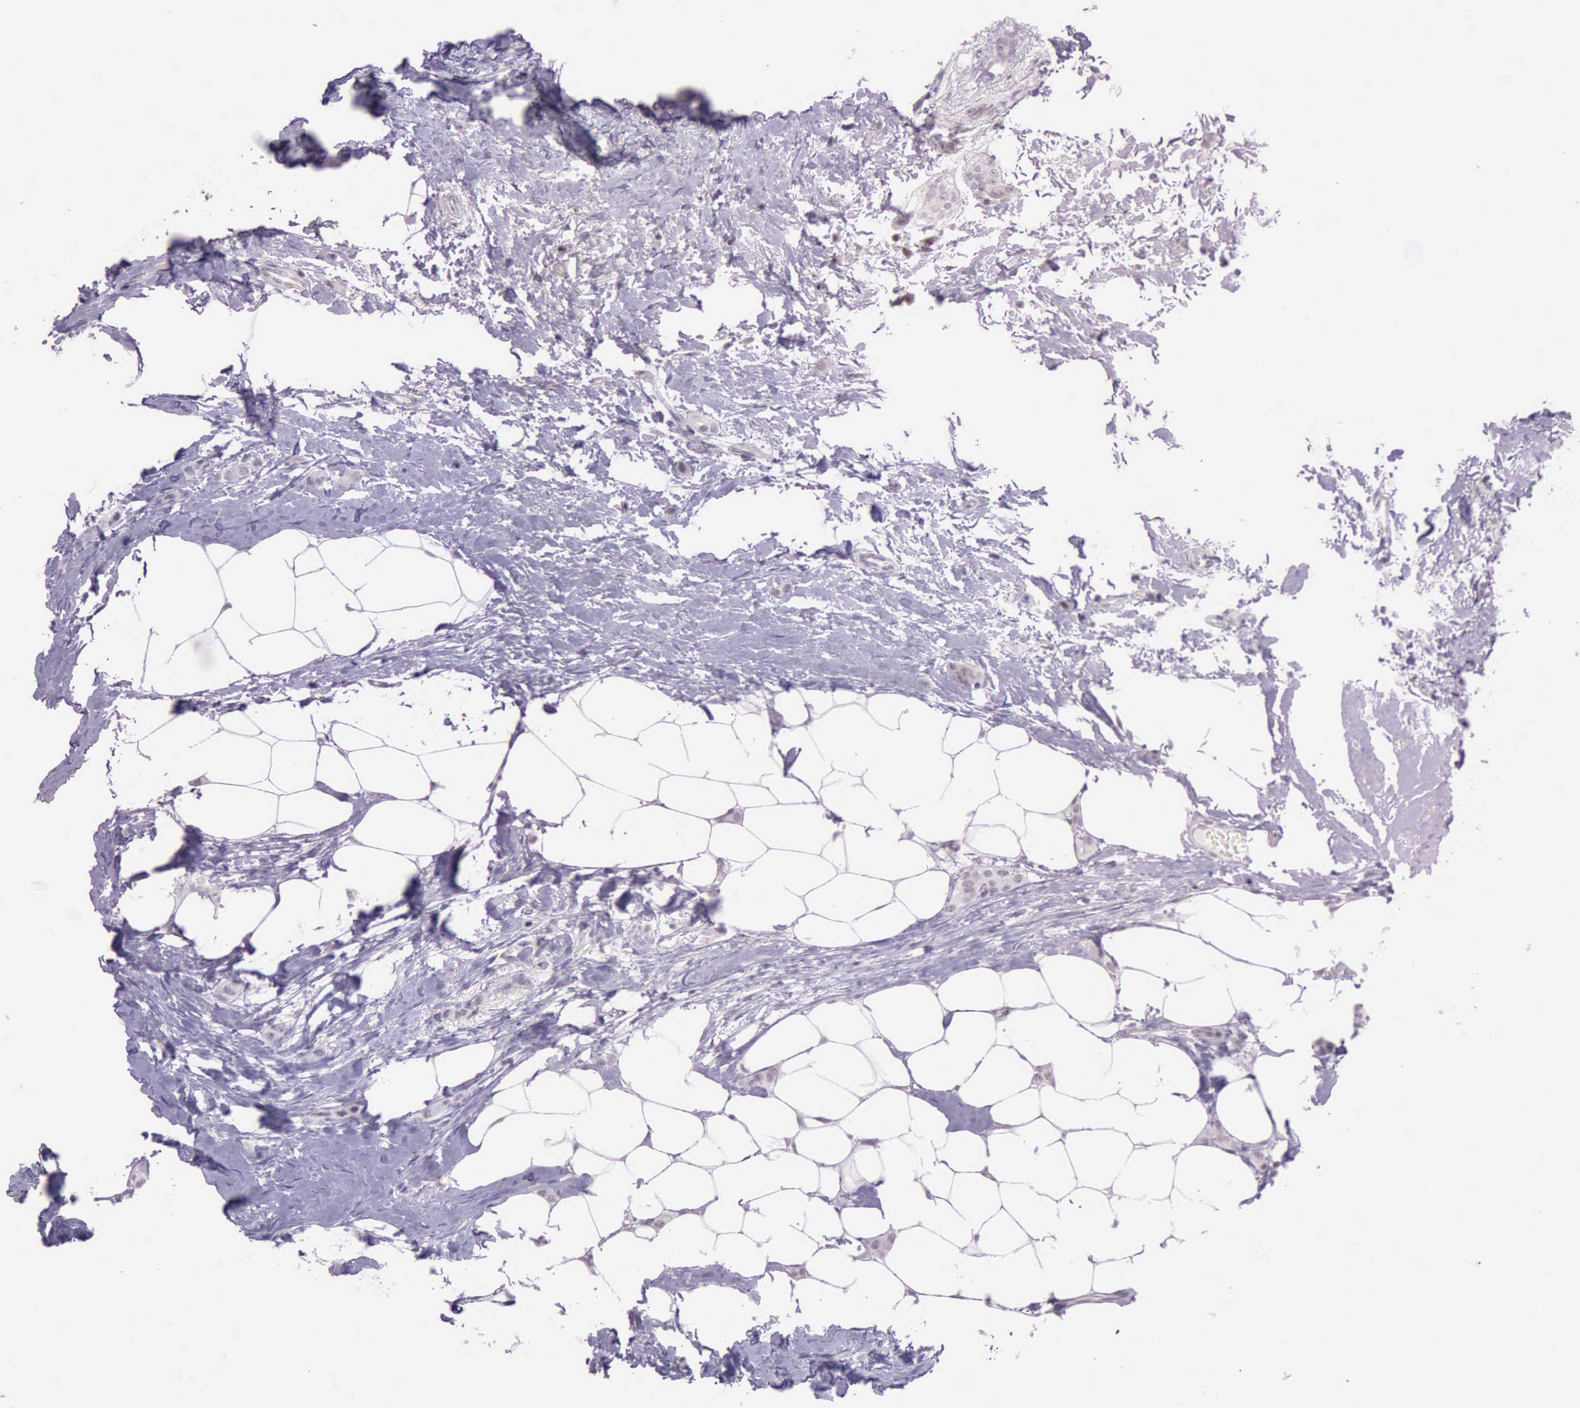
{"staining": {"intensity": "strong", "quantity": "<25%", "location": "nuclear"}, "tissue": "breast cancer", "cell_type": "Tumor cells", "image_type": "cancer", "snomed": [{"axis": "morphology", "description": "Lobular carcinoma"}, {"axis": "topography", "description": "Breast"}], "caption": "Strong nuclear positivity for a protein is present in approximately <25% of tumor cells of breast cancer (lobular carcinoma) using immunohistochemistry (IHC).", "gene": "PARP1", "patient": {"sex": "female", "age": 55}}